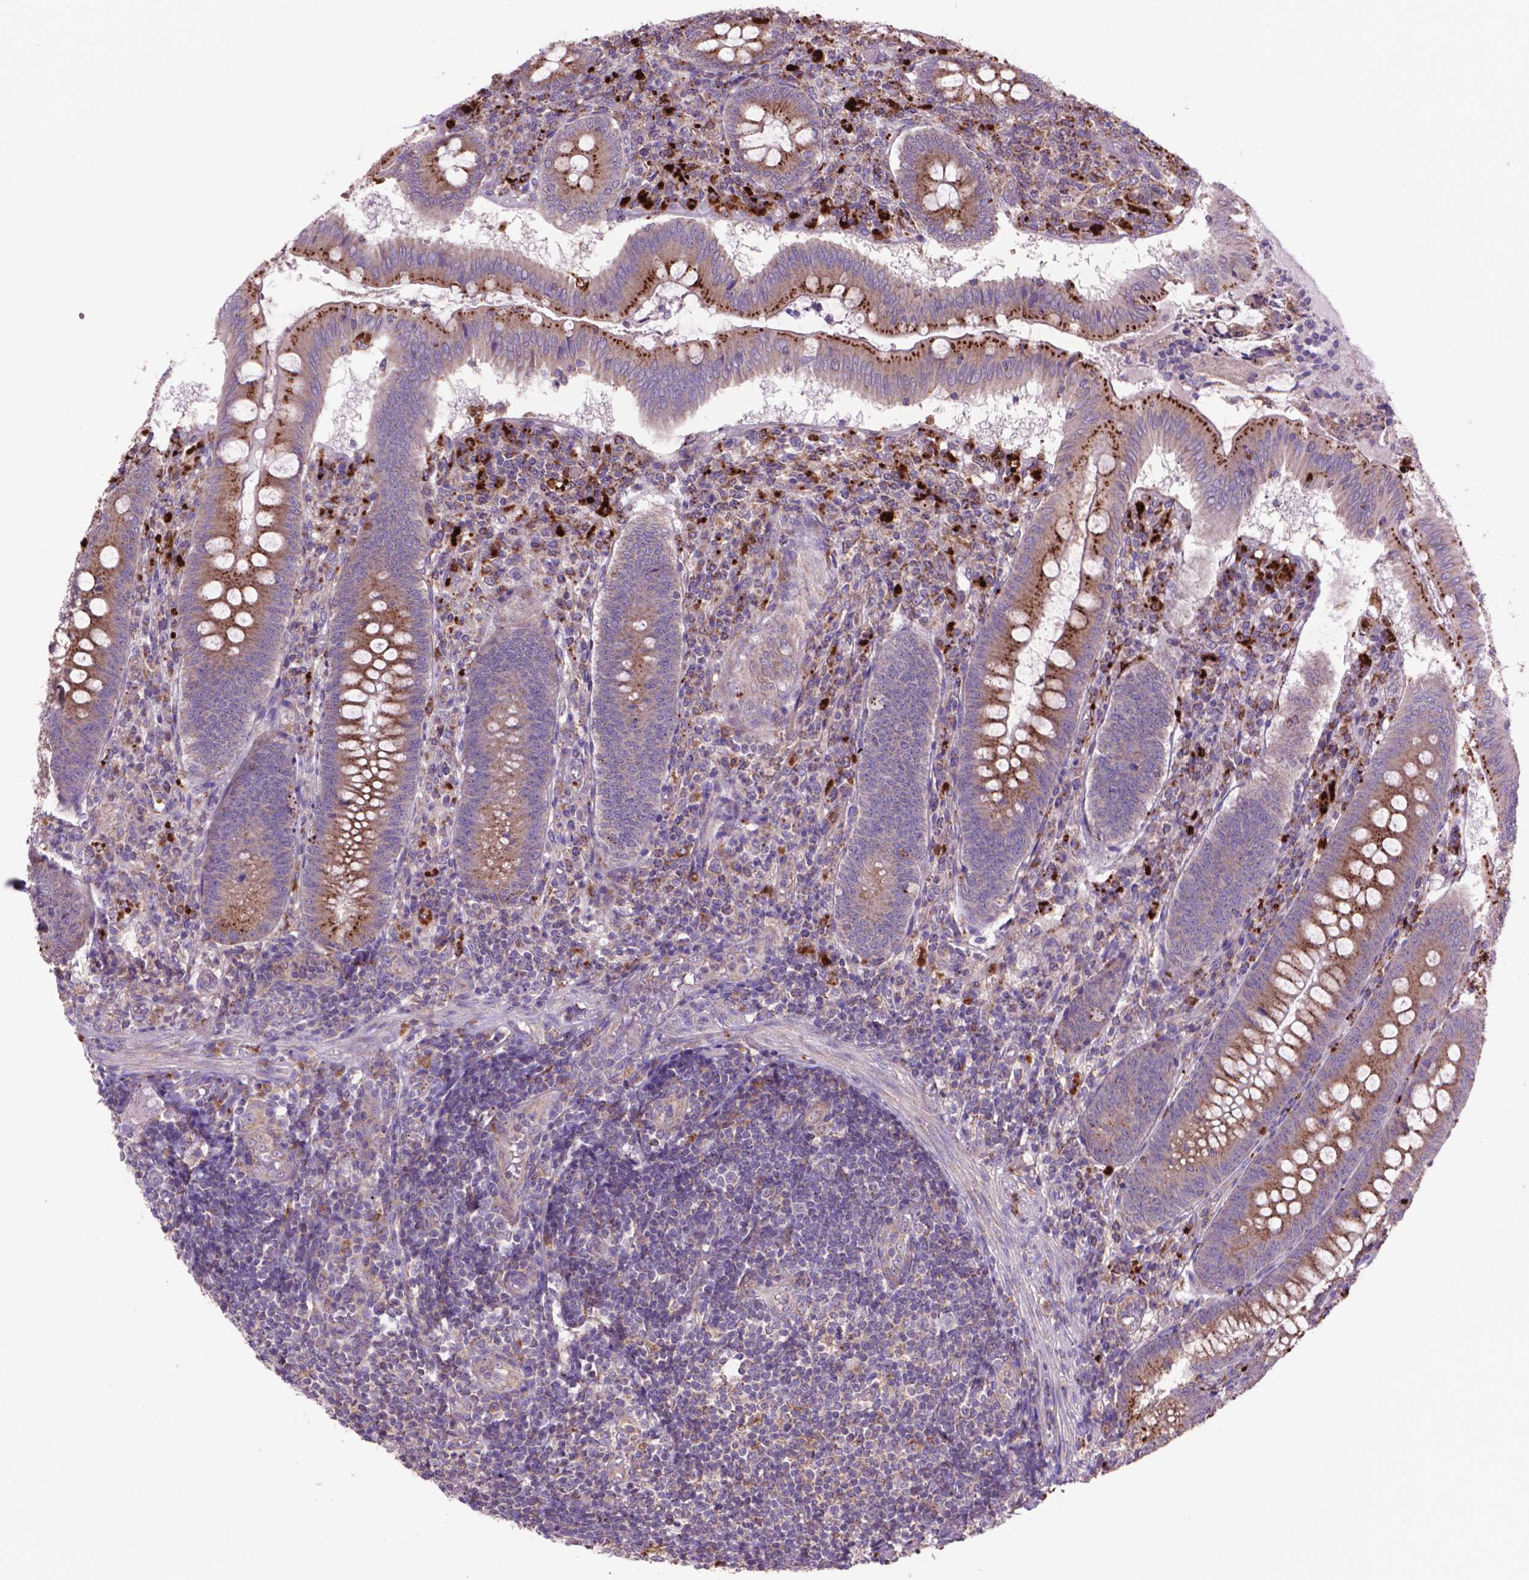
{"staining": {"intensity": "strong", "quantity": ">75%", "location": "cytoplasmic/membranous"}, "tissue": "appendix", "cell_type": "Glandular cells", "image_type": "normal", "snomed": [{"axis": "morphology", "description": "Normal tissue, NOS"}, {"axis": "morphology", "description": "Inflammation, NOS"}, {"axis": "topography", "description": "Appendix"}], "caption": "Strong cytoplasmic/membranous staining is identified in about >75% of glandular cells in unremarkable appendix.", "gene": "GLB1", "patient": {"sex": "male", "age": 16}}